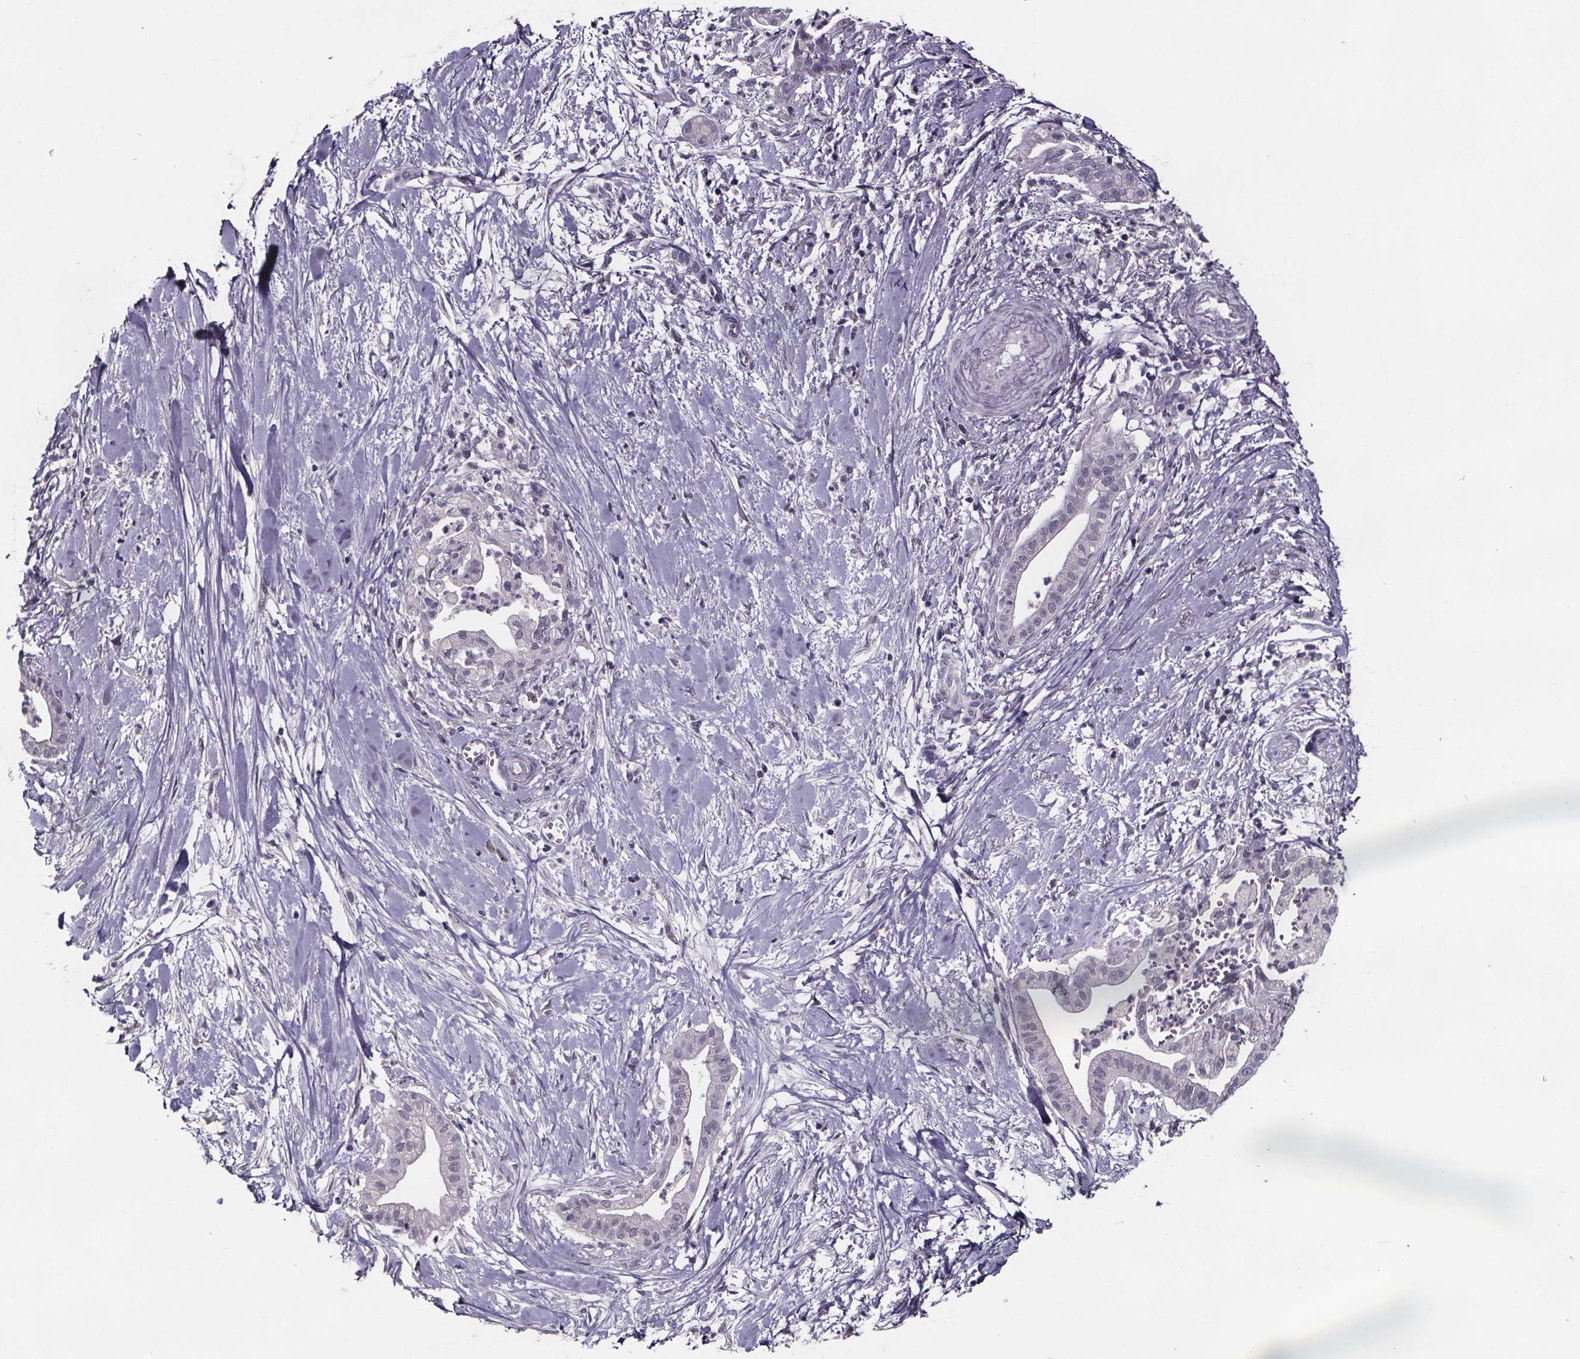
{"staining": {"intensity": "negative", "quantity": "none", "location": "none"}, "tissue": "pancreatic cancer", "cell_type": "Tumor cells", "image_type": "cancer", "snomed": [{"axis": "morphology", "description": "Normal tissue, NOS"}, {"axis": "morphology", "description": "Adenocarcinoma, NOS"}, {"axis": "topography", "description": "Lymph node"}, {"axis": "topography", "description": "Pancreas"}], "caption": "High power microscopy image of an IHC micrograph of pancreatic cancer (adenocarcinoma), revealing no significant staining in tumor cells.", "gene": "AR", "patient": {"sex": "female", "age": 58}}